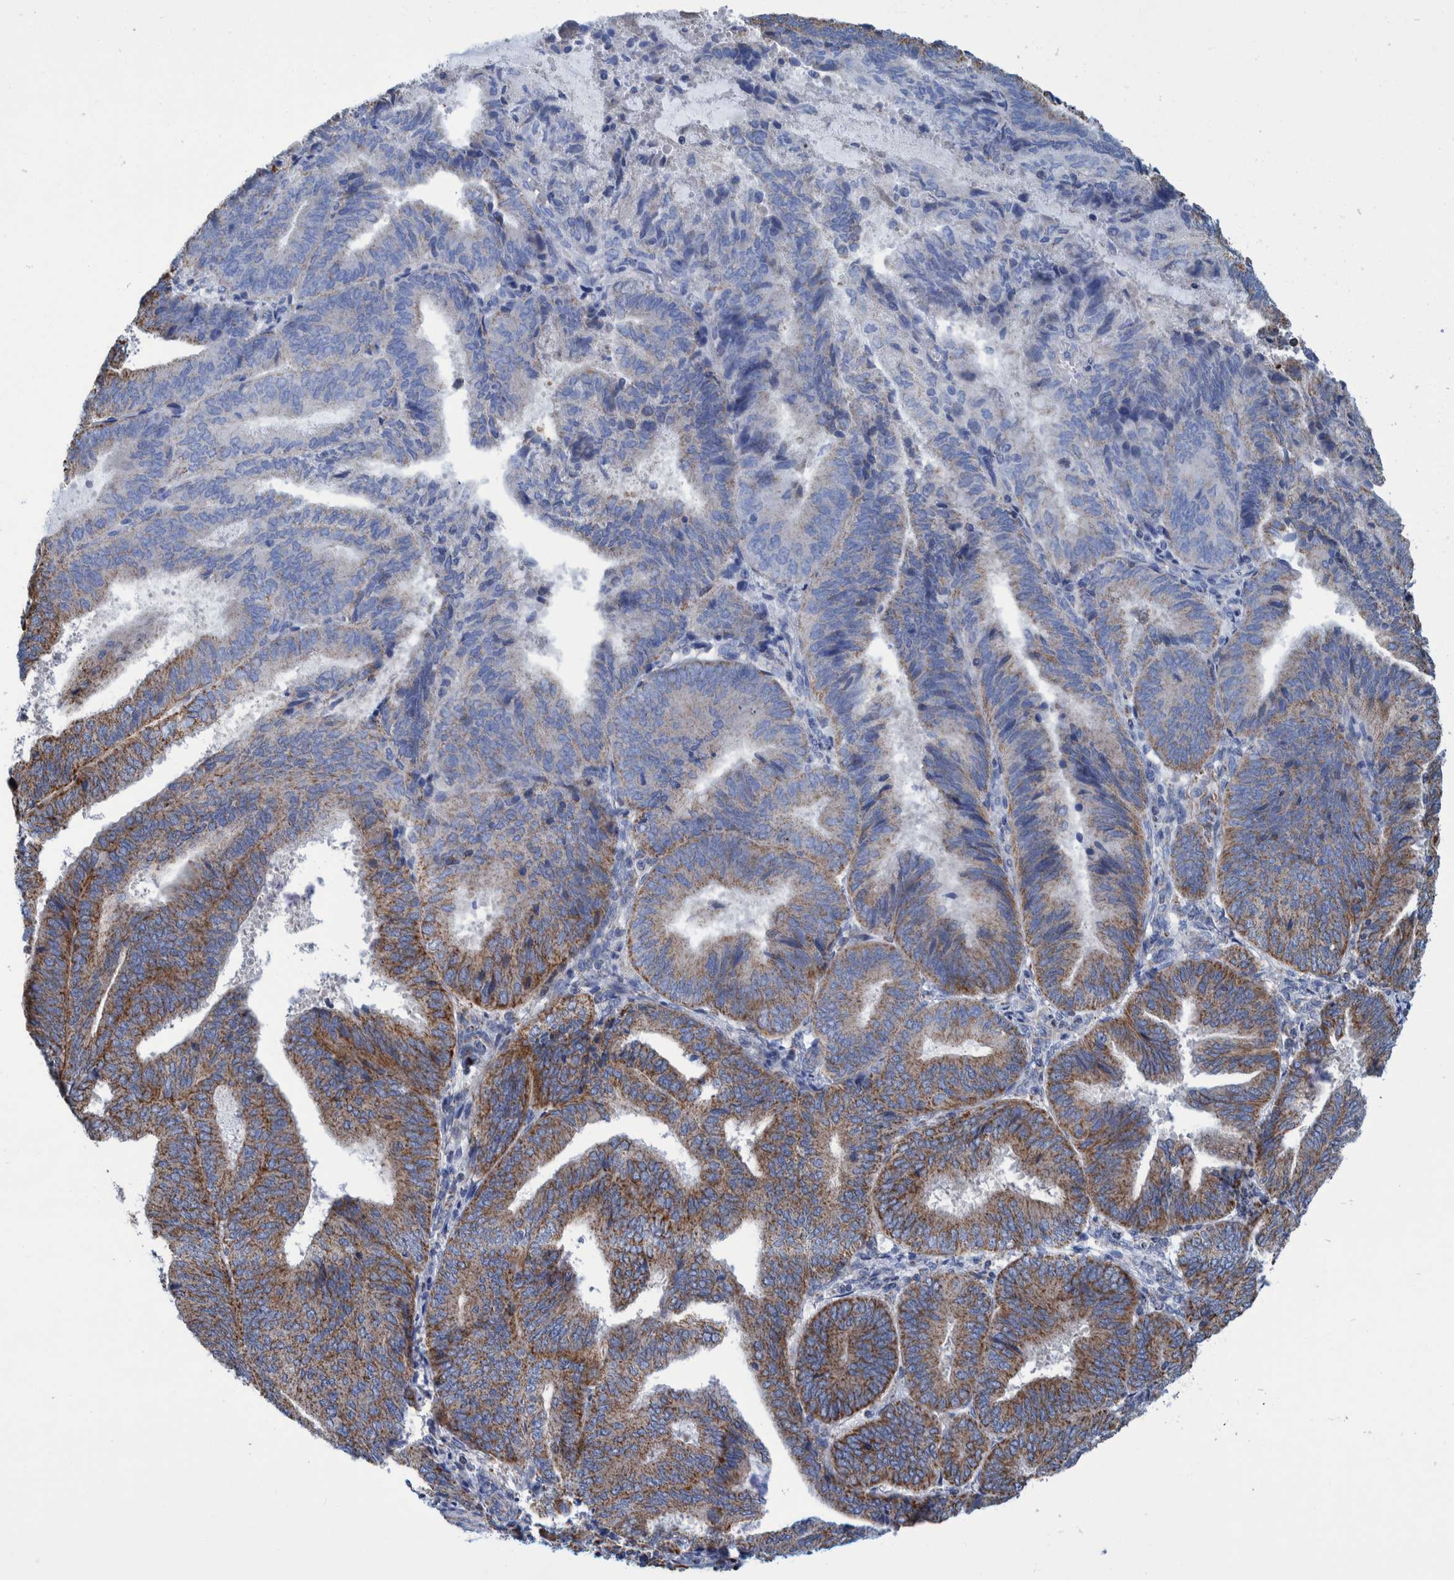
{"staining": {"intensity": "moderate", "quantity": "25%-75%", "location": "cytoplasmic/membranous"}, "tissue": "endometrial cancer", "cell_type": "Tumor cells", "image_type": "cancer", "snomed": [{"axis": "morphology", "description": "Adenocarcinoma, NOS"}, {"axis": "topography", "description": "Endometrium"}], "caption": "A brown stain highlights moderate cytoplasmic/membranous staining of a protein in human endometrial cancer (adenocarcinoma) tumor cells.", "gene": "BZW2", "patient": {"sex": "female", "age": 81}}